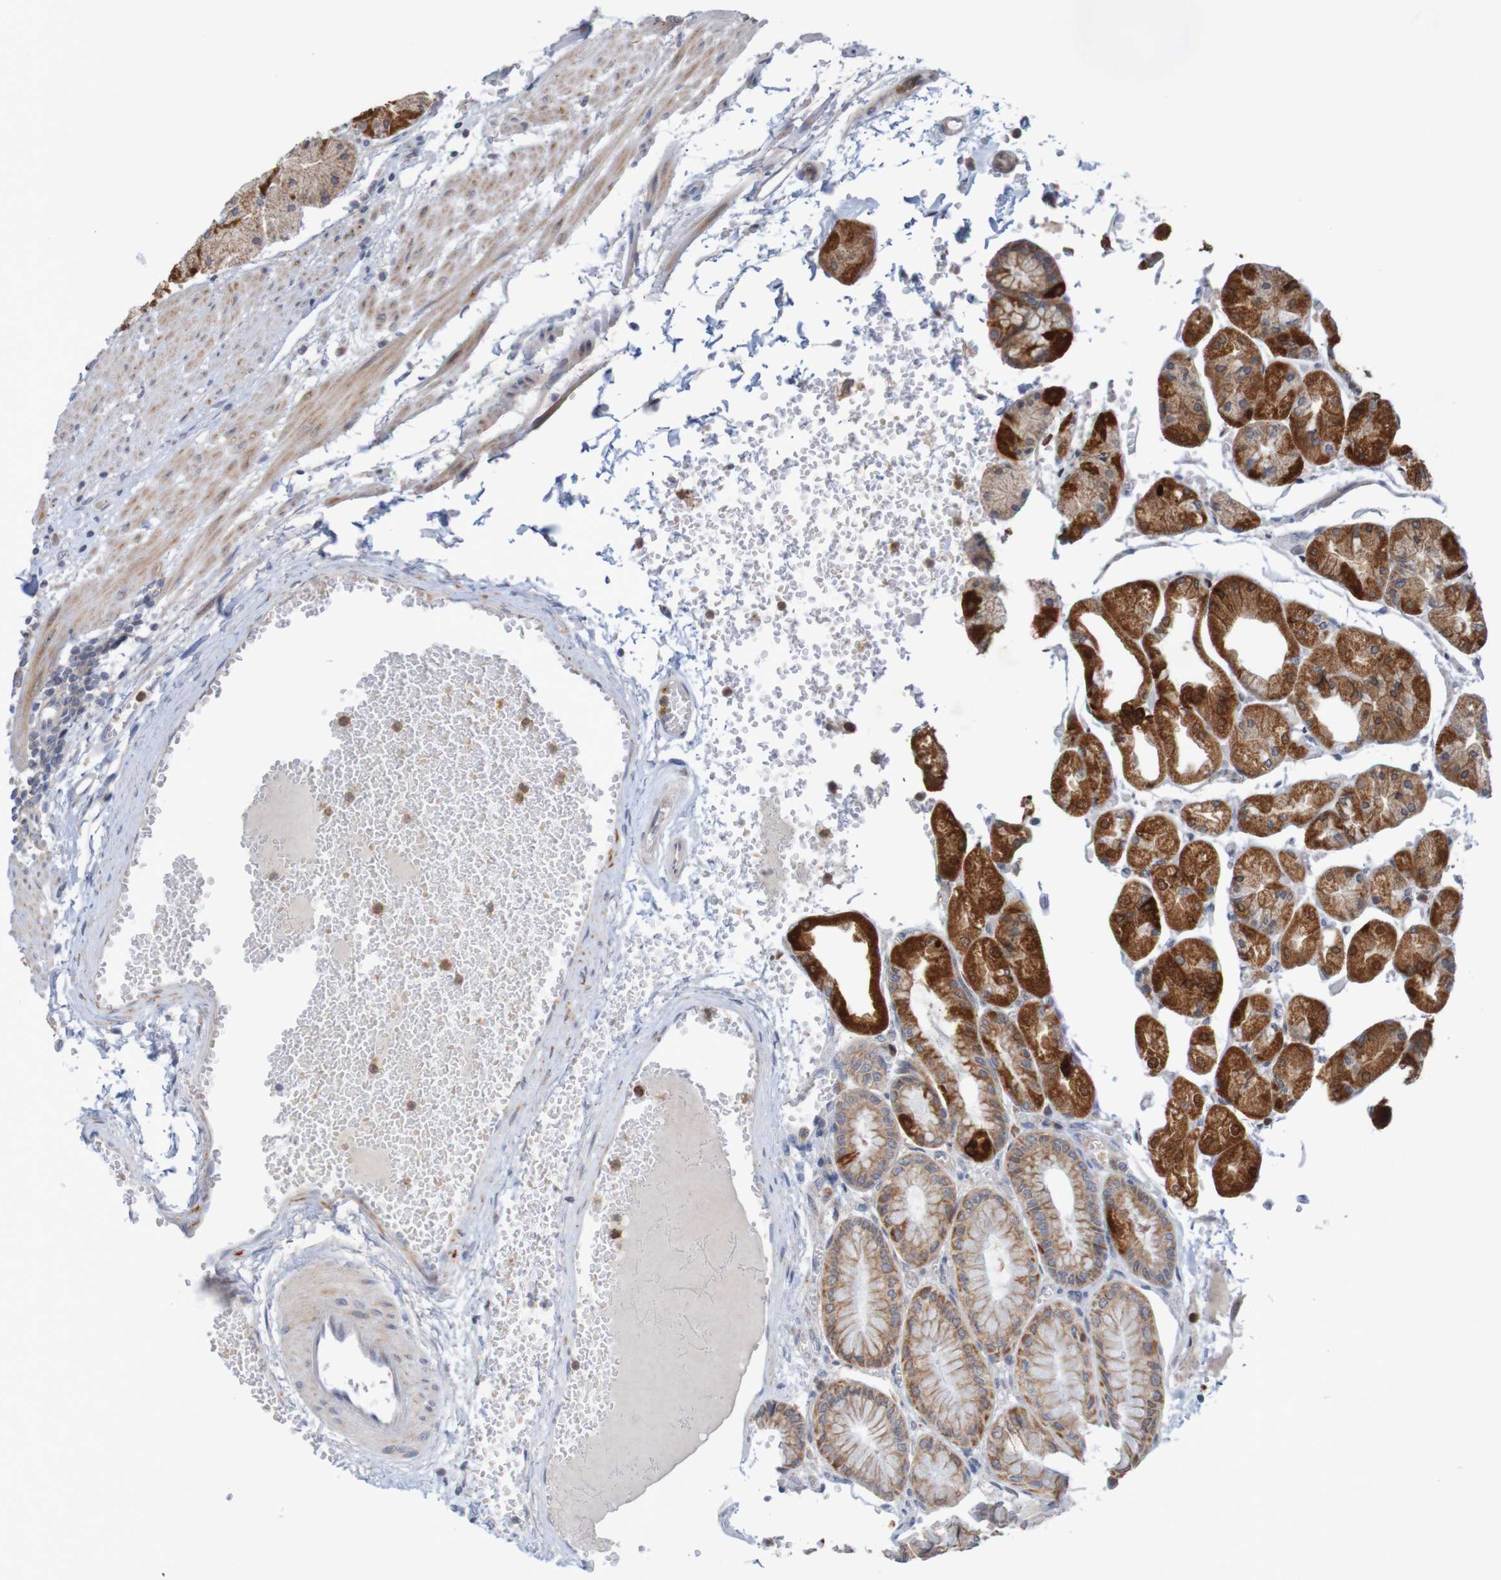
{"staining": {"intensity": "strong", "quantity": "25%-75%", "location": "cytoplasmic/membranous"}, "tissue": "stomach", "cell_type": "Glandular cells", "image_type": "normal", "snomed": [{"axis": "morphology", "description": "Normal tissue, NOS"}, {"axis": "topography", "description": "Stomach, upper"}], "caption": "Immunohistochemistry (IHC) photomicrograph of normal stomach stained for a protein (brown), which reveals high levels of strong cytoplasmic/membranous positivity in about 25%-75% of glandular cells.", "gene": "NAV2", "patient": {"sex": "male", "age": 72}}